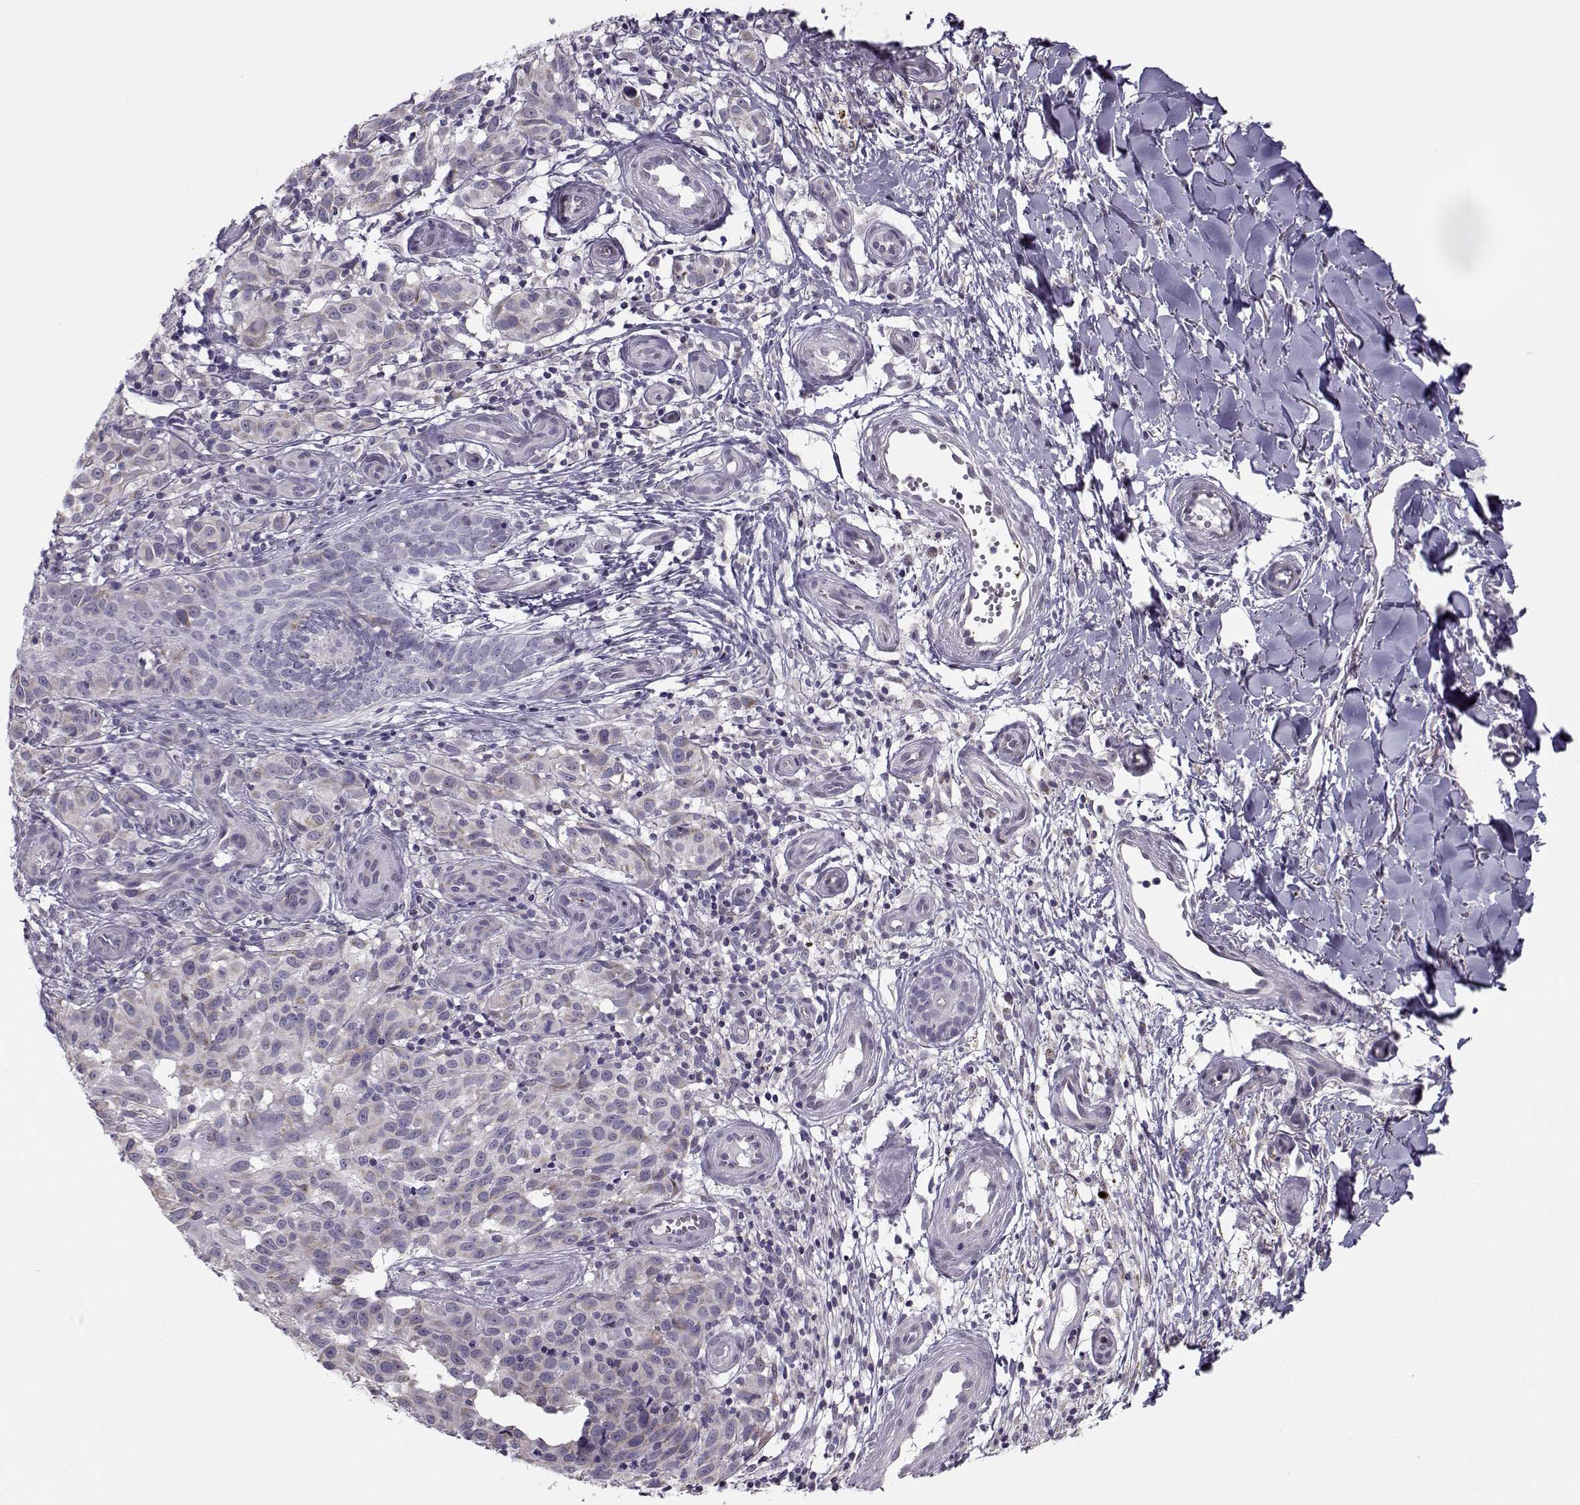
{"staining": {"intensity": "negative", "quantity": "none", "location": "none"}, "tissue": "melanoma", "cell_type": "Tumor cells", "image_type": "cancer", "snomed": [{"axis": "morphology", "description": "Malignant melanoma, NOS"}, {"axis": "topography", "description": "Skin"}], "caption": "IHC of malignant melanoma shows no positivity in tumor cells. The staining was performed using DAB (3,3'-diaminobenzidine) to visualize the protein expression in brown, while the nuclei were stained in blue with hematoxylin (Magnification: 20x).", "gene": "KLF17", "patient": {"sex": "female", "age": 53}}